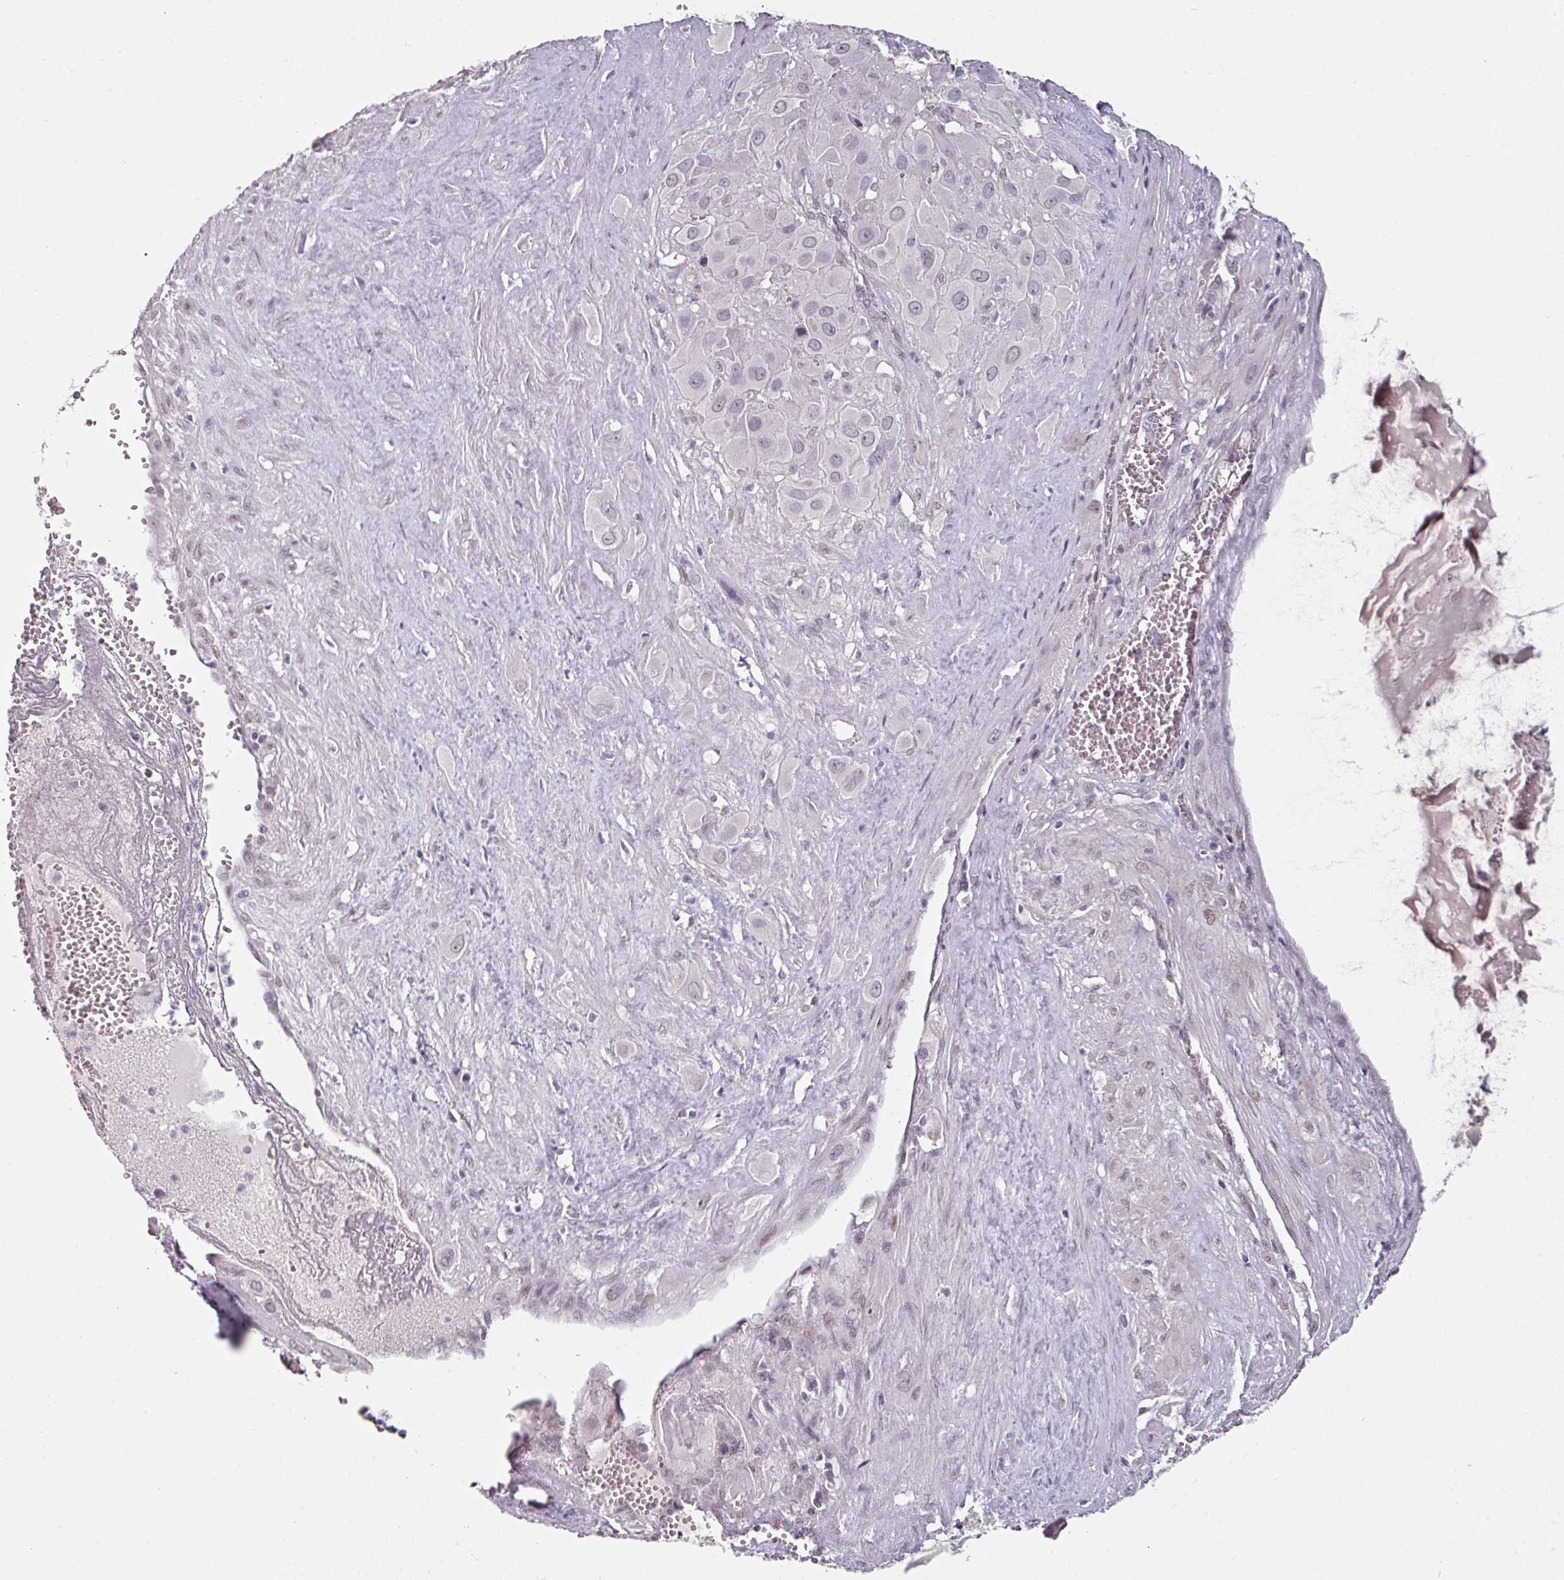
{"staining": {"intensity": "weak", "quantity": "25%-75%", "location": "nuclear"}, "tissue": "cervical cancer", "cell_type": "Tumor cells", "image_type": "cancer", "snomed": [{"axis": "morphology", "description": "Squamous cell carcinoma, NOS"}, {"axis": "topography", "description": "Cervix"}], "caption": "There is low levels of weak nuclear expression in tumor cells of squamous cell carcinoma (cervical), as demonstrated by immunohistochemical staining (brown color).", "gene": "ELK1", "patient": {"sex": "female", "age": 34}}